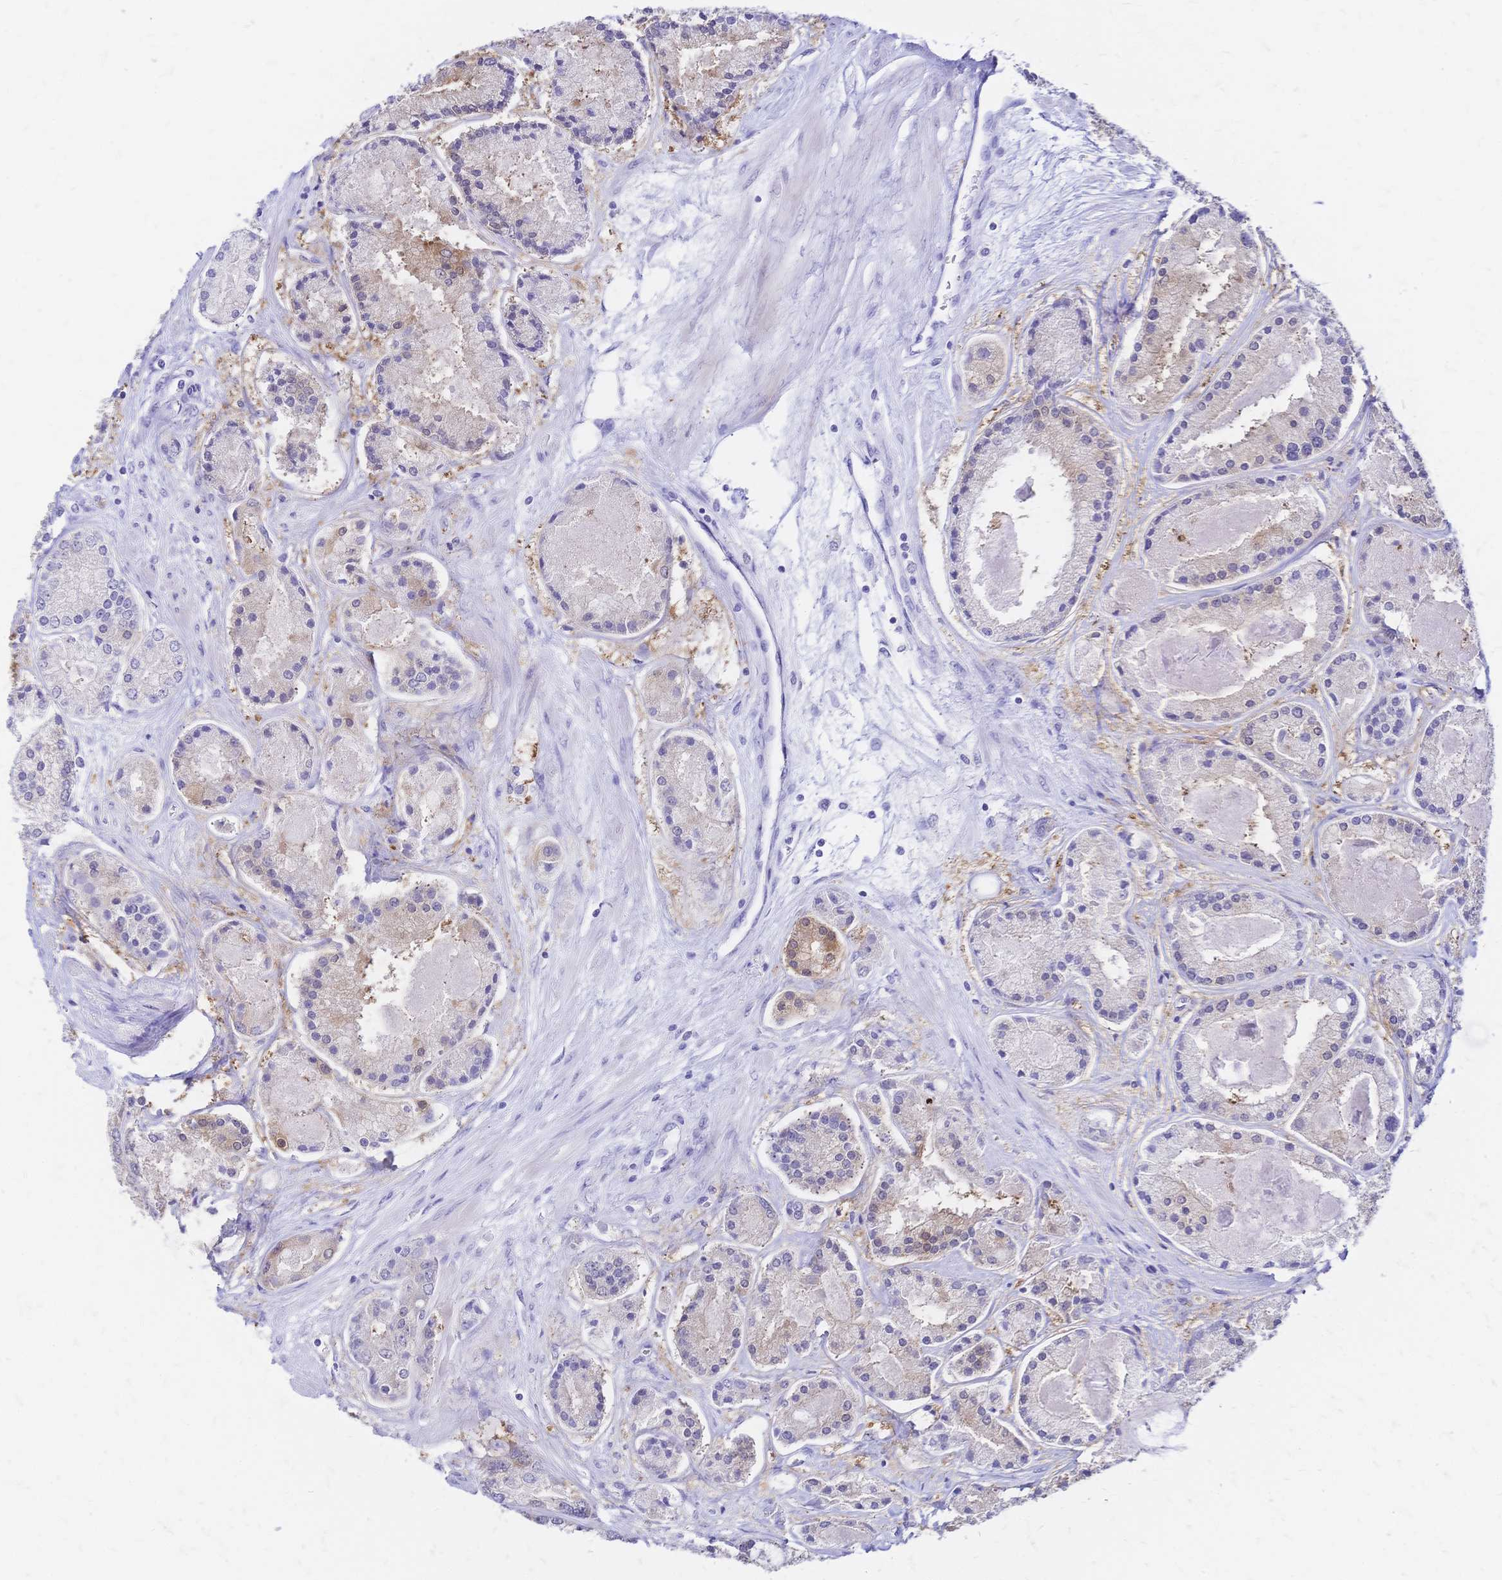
{"staining": {"intensity": "weak", "quantity": "25%-75%", "location": "cytoplasmic/membranous"}, "tissue": "prostate cancer", "cell_type": "Tumor cells", "image_type": "cancer", "snomed": [{"axis": "morphology", "description": "Adenocarcinoma, High grade"}, {"axis": "topography", "description": "Prostate"}], "caption": "Prostate adenocarcinoma (high-grade) stained with IHC reveals weak cytoplasmic/membranous positivity in about 25%-75% of tumor cells. (Brightfield microscopy of DAB IHC at high magnification).", "gene": "GRB7", "patient": {"sex": "male", "age": 67}}